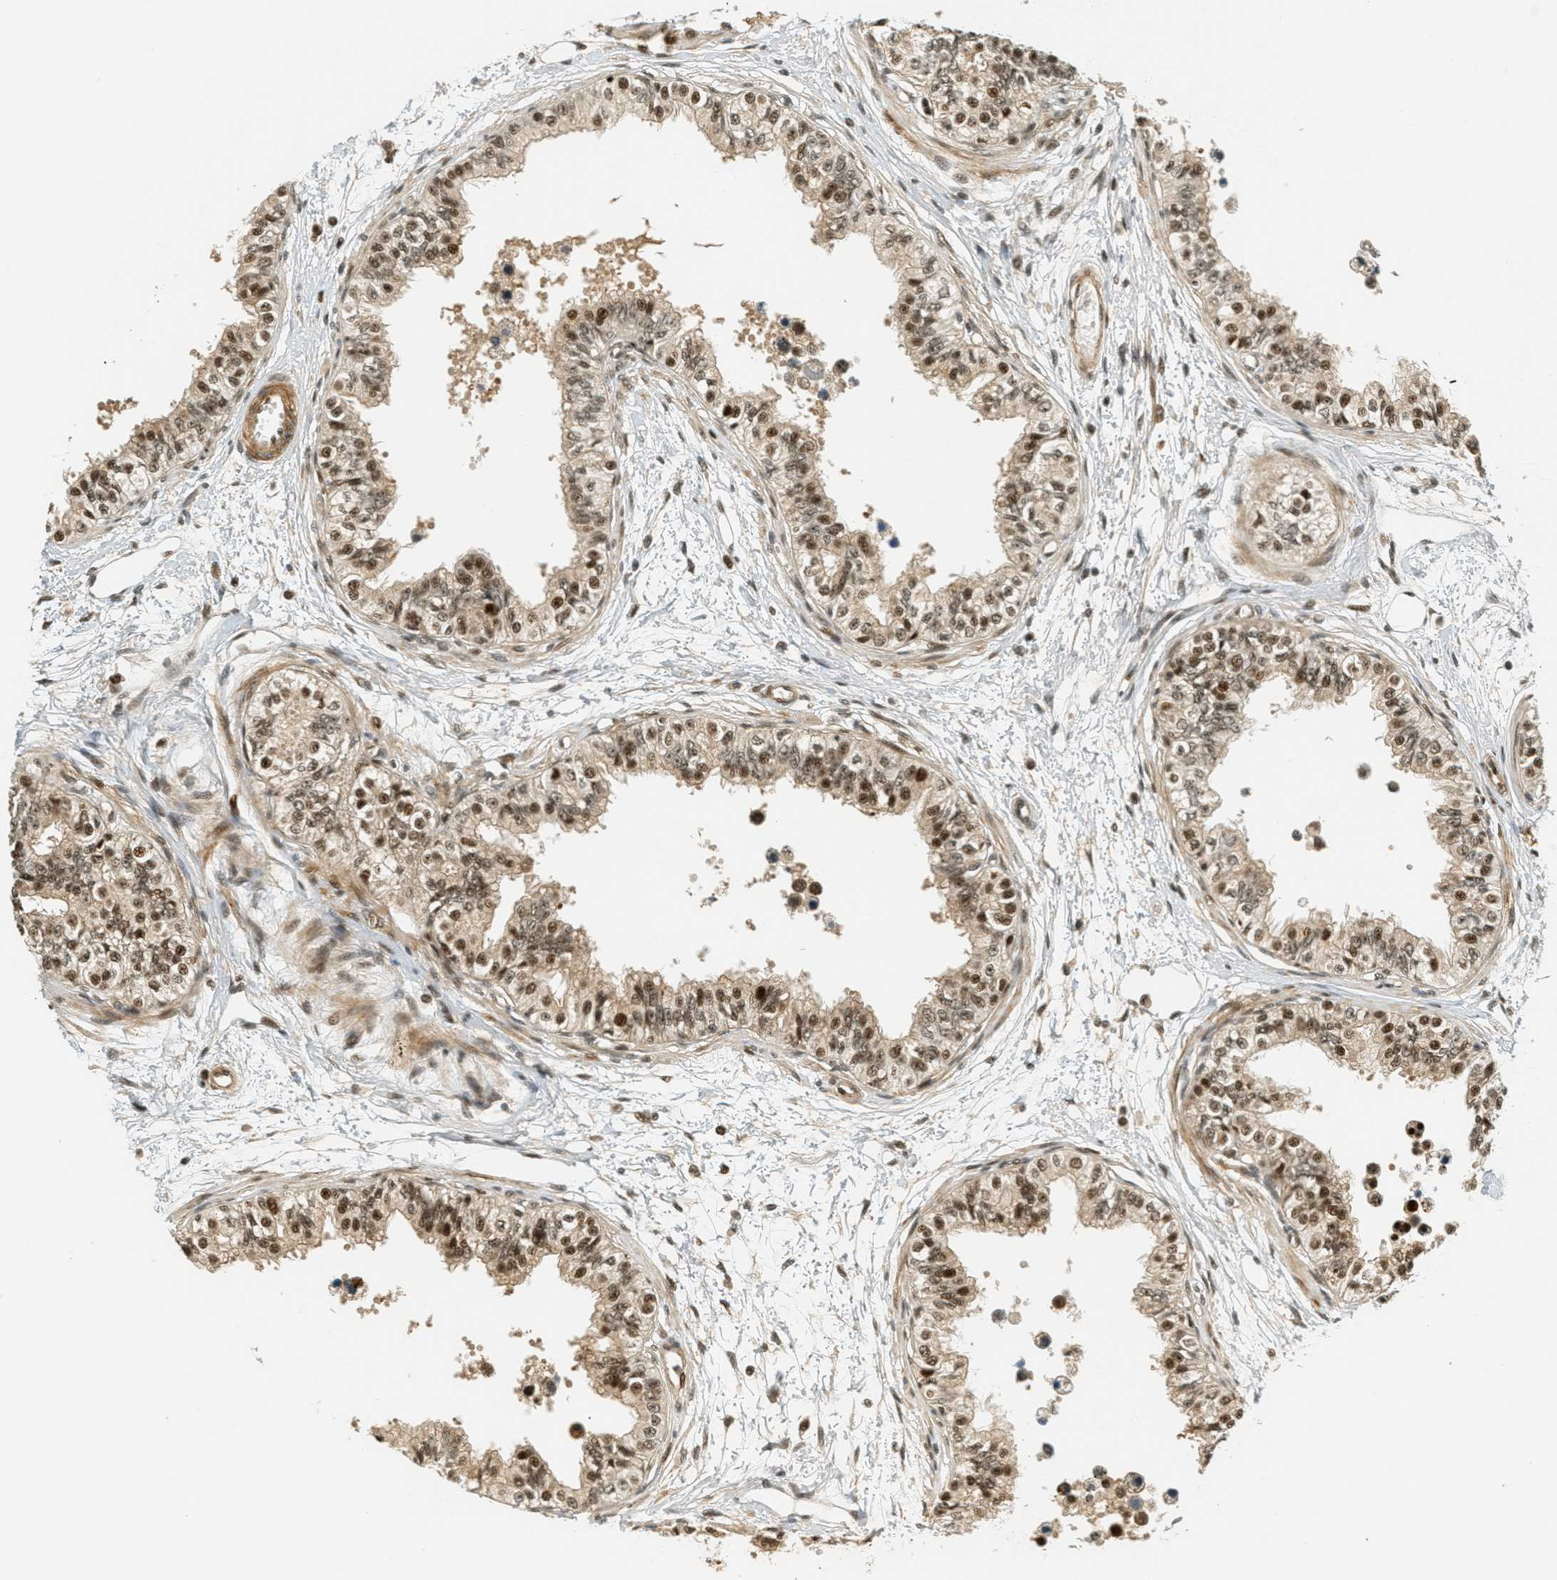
{"staining": {"intensity": "moderate", "quantity": ">75%", "location": "cytoplasmic/membranous,nuclear"}, "tissue": "epididymis", "cell_type": "Glandular cells", "image_type": "normal", "snomed": [{"axis": "morphology", "description": "Normal tissue, NOS"}, {"axis": "morphology", "description": "Adenocarcinoma, metastatic, NOS"}, {"axis": "topography", "description": "Testis"}, {"axis": "topography", "description": "Epididymis"}], "caption": "Human epididymis stained with a brown dye exhibits moderate cytoplasmic/membranous,nuclear positive staining in about >75% of glandular cells.", "gene": "FOXM1", "patient": {"sex": "male", "age": 26}}